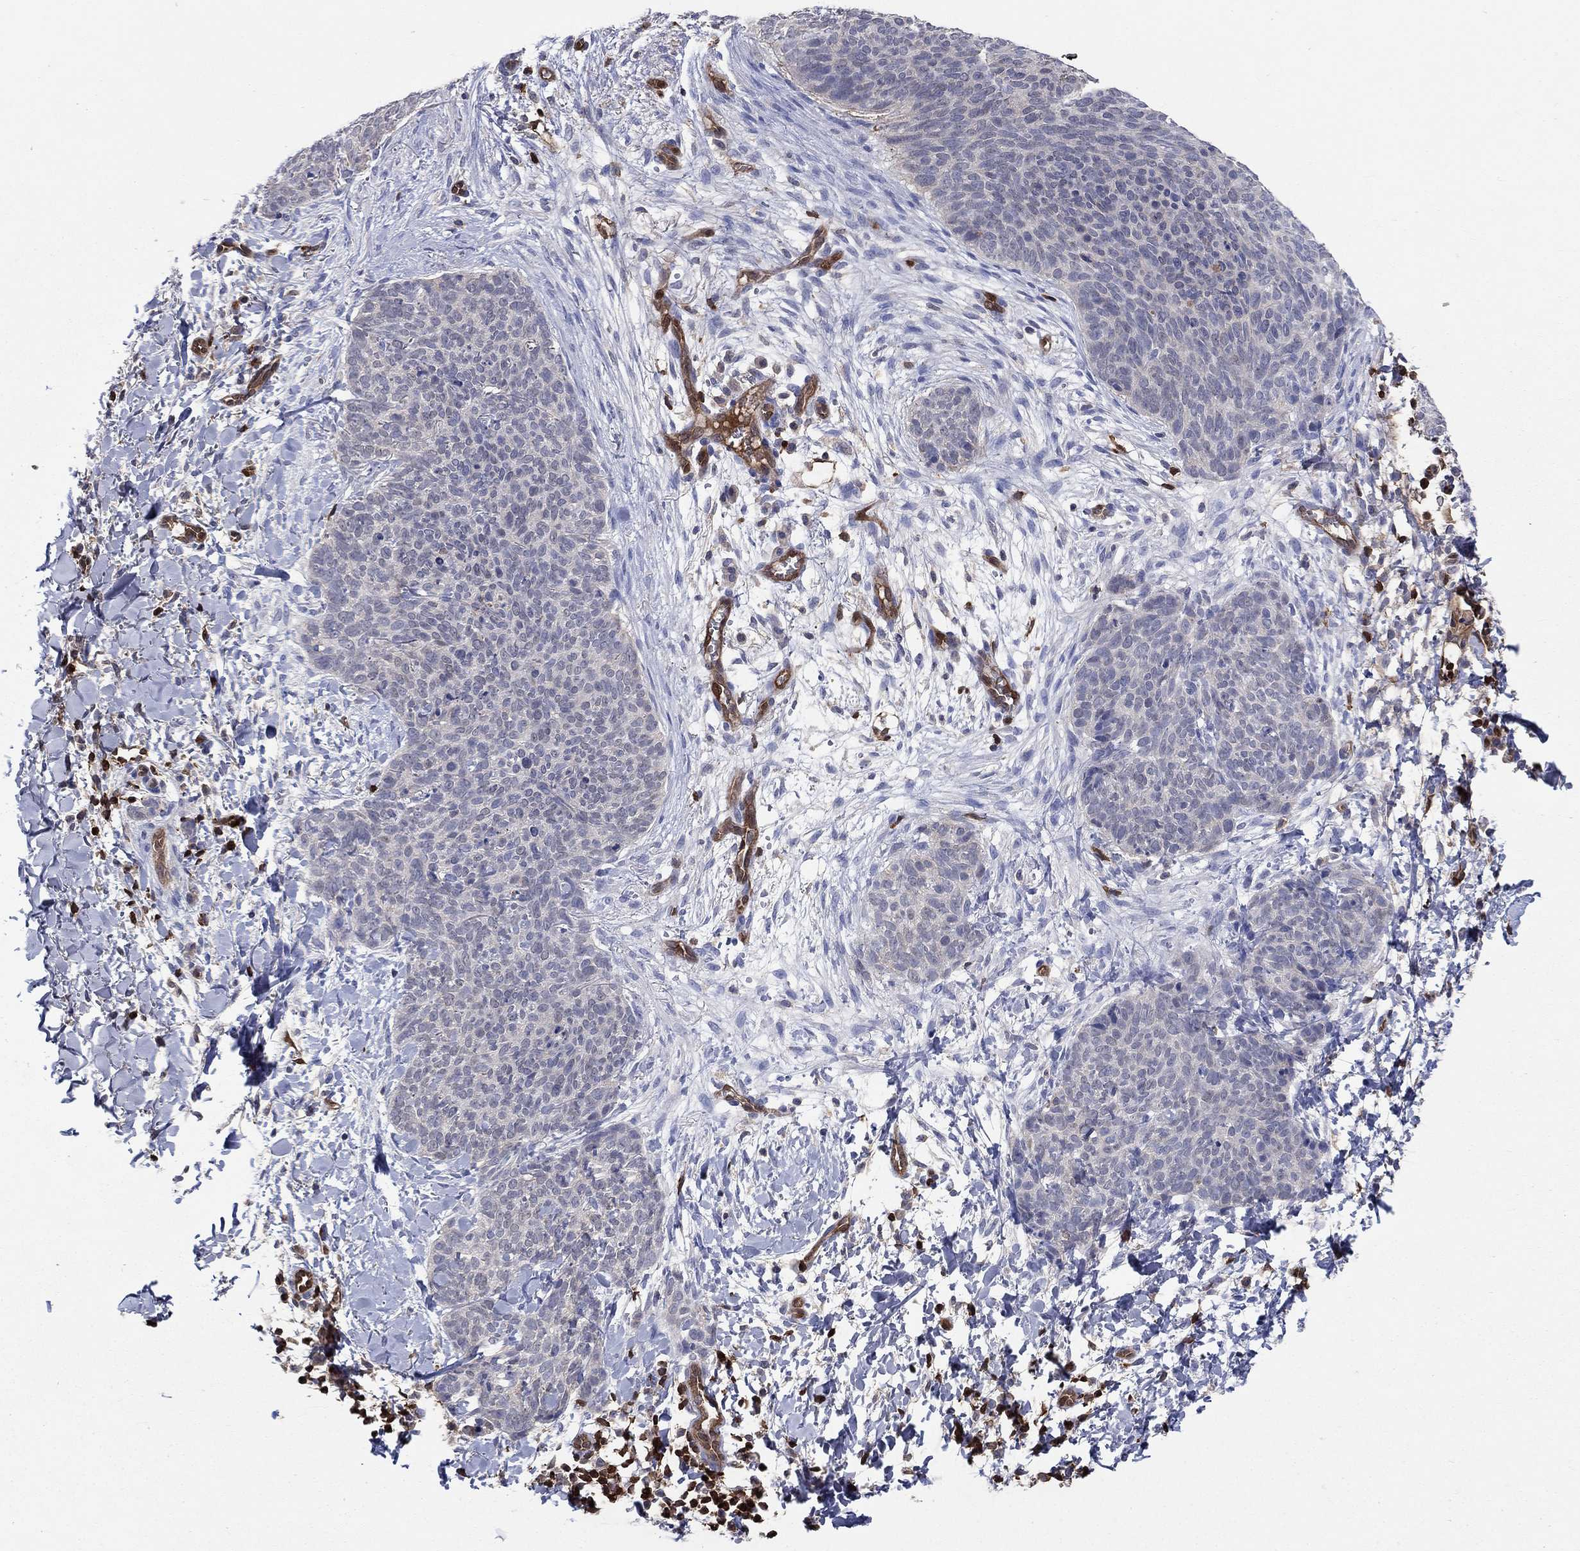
{"staining": {"intensity": "negative", "quantity": "none", "location": "none"}, "tissue": "skin cancer", "cell_type": "Tumor cells", "image_type": "cancer", "snomed": [{"axis": "morphology", "description": "Basal cell carcinoma"}, {"axis": "topography", "description": "Skin"}], "caption": "High power microscopy histopathology image of an IHC histopathology image of basal cell carcinoma (skin), revealing no significant staining in tumor cells.", "gene": "AGFG2", "patient": {"sex": "male", "age": 64}}